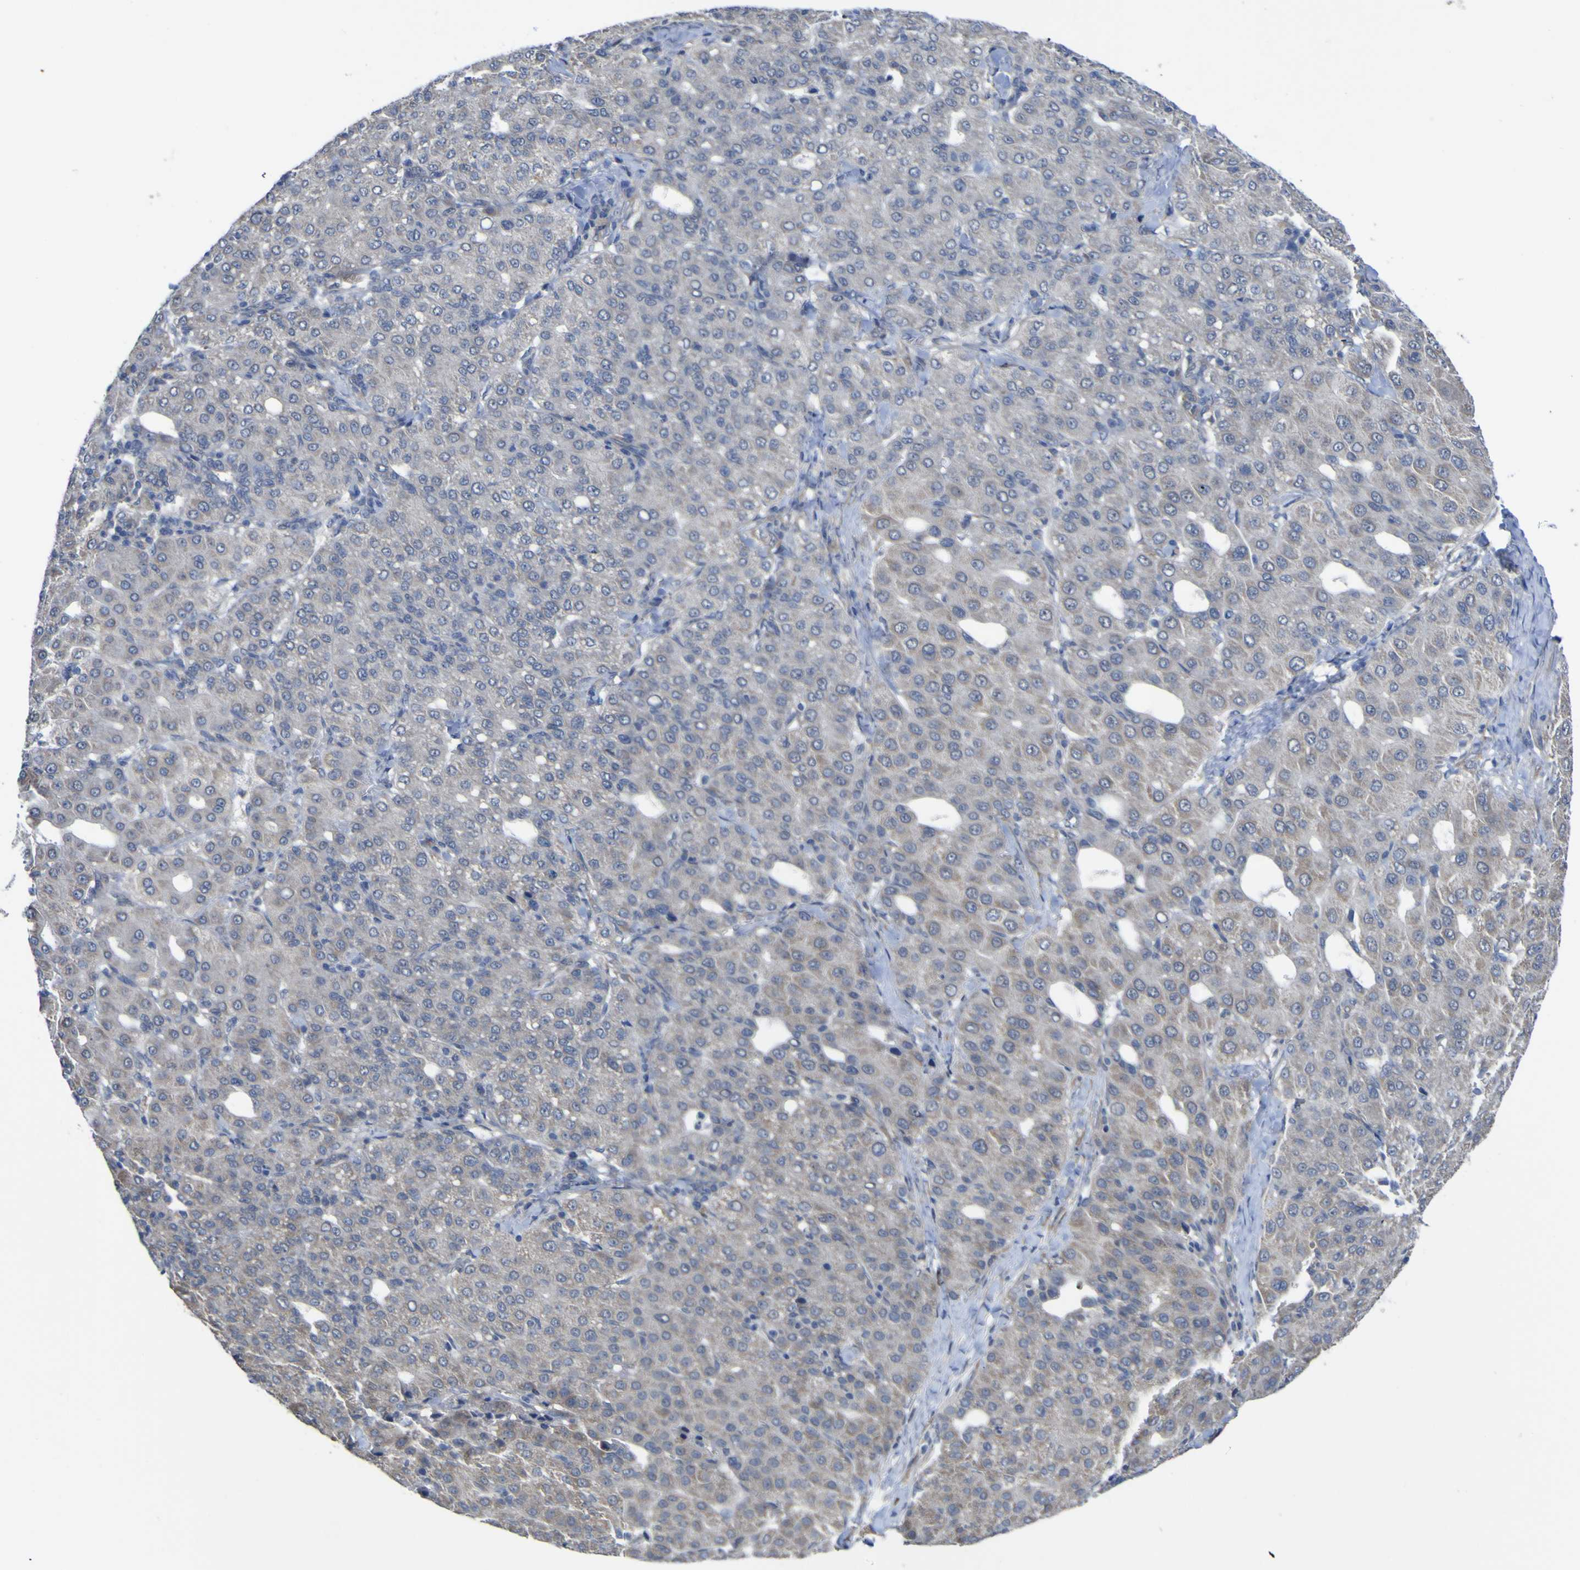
{"staining": {"intensity": "negative", "quantity": "none", "location": "none"}, "tissue": "liver cancer", "cell_type": "Tumor cells", "image_type": "cancer", "snomed": [{"axis": "morphology", "description": "Carcinoma, Hepatocellular, NOS"}, {"axis": "topography", "description": "Liver"}], "caption": "The immunohistochemistry micrograph has no significant staining in tumor cells of liver hepatocellular carcinoma tissue.", "gene": "TNFRSF11A", "patient": {"sex": "male", "age": 65}}